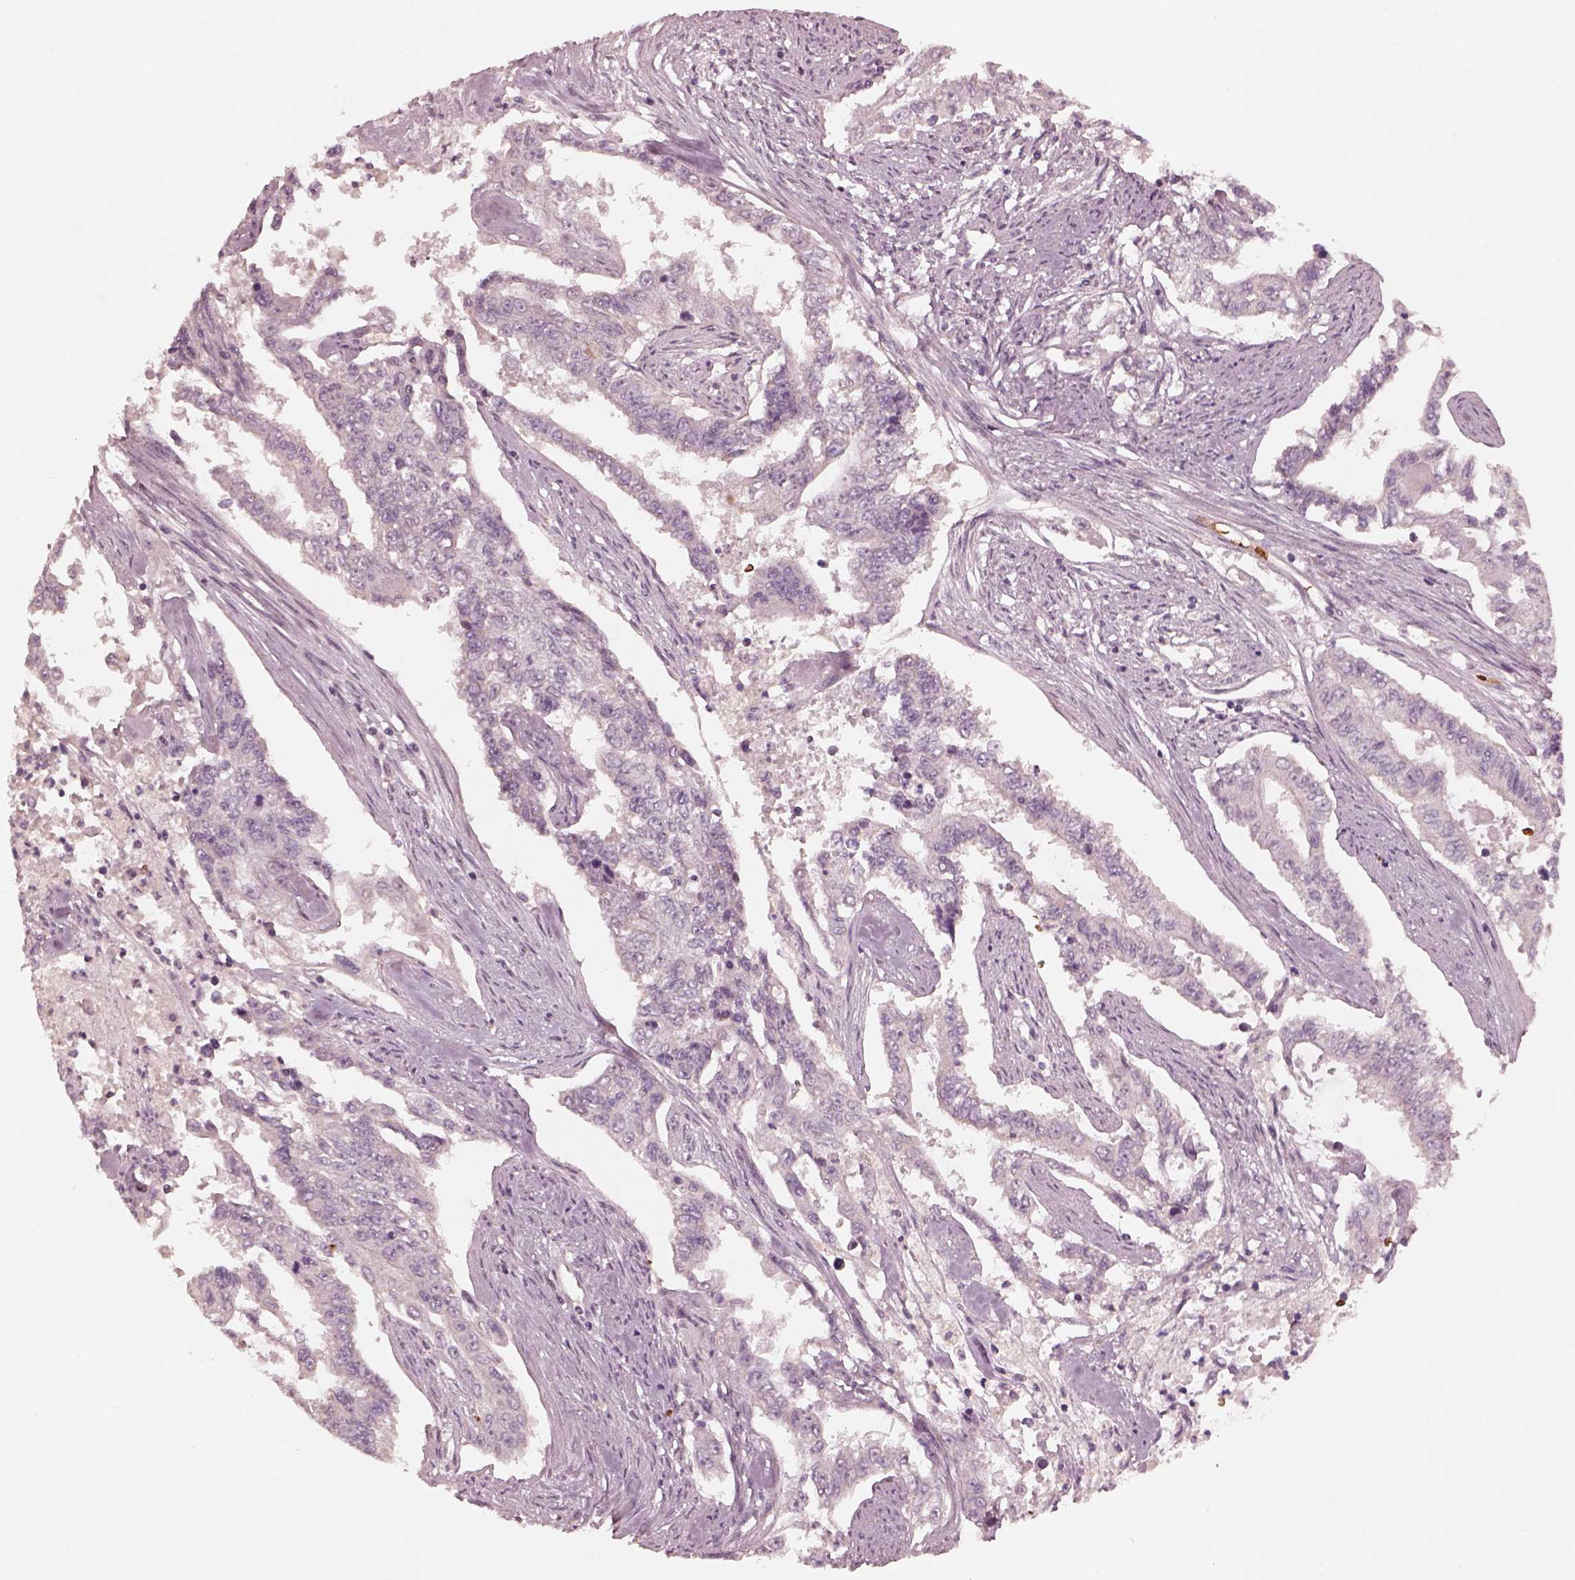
{"staining": {"intensity": "negative", "quantity": "none", "location": "none"}, "tissue": "endometrial cancer", "cell_type": "Tumor cells", "image_type": "cancer", "snomed": [{"axis": "morphology", "description": "Adenocarcinoma, NOS"}, {"axis": "topography", "description": "Uterus"}], "caption": "Endometrial cancer (adenocarcinoma) was stained to show a protein in brown. There is no significant positivity in tumor cells.", "gene": "ANKLE1", "patient": {"sex": "female", "age": 59}}